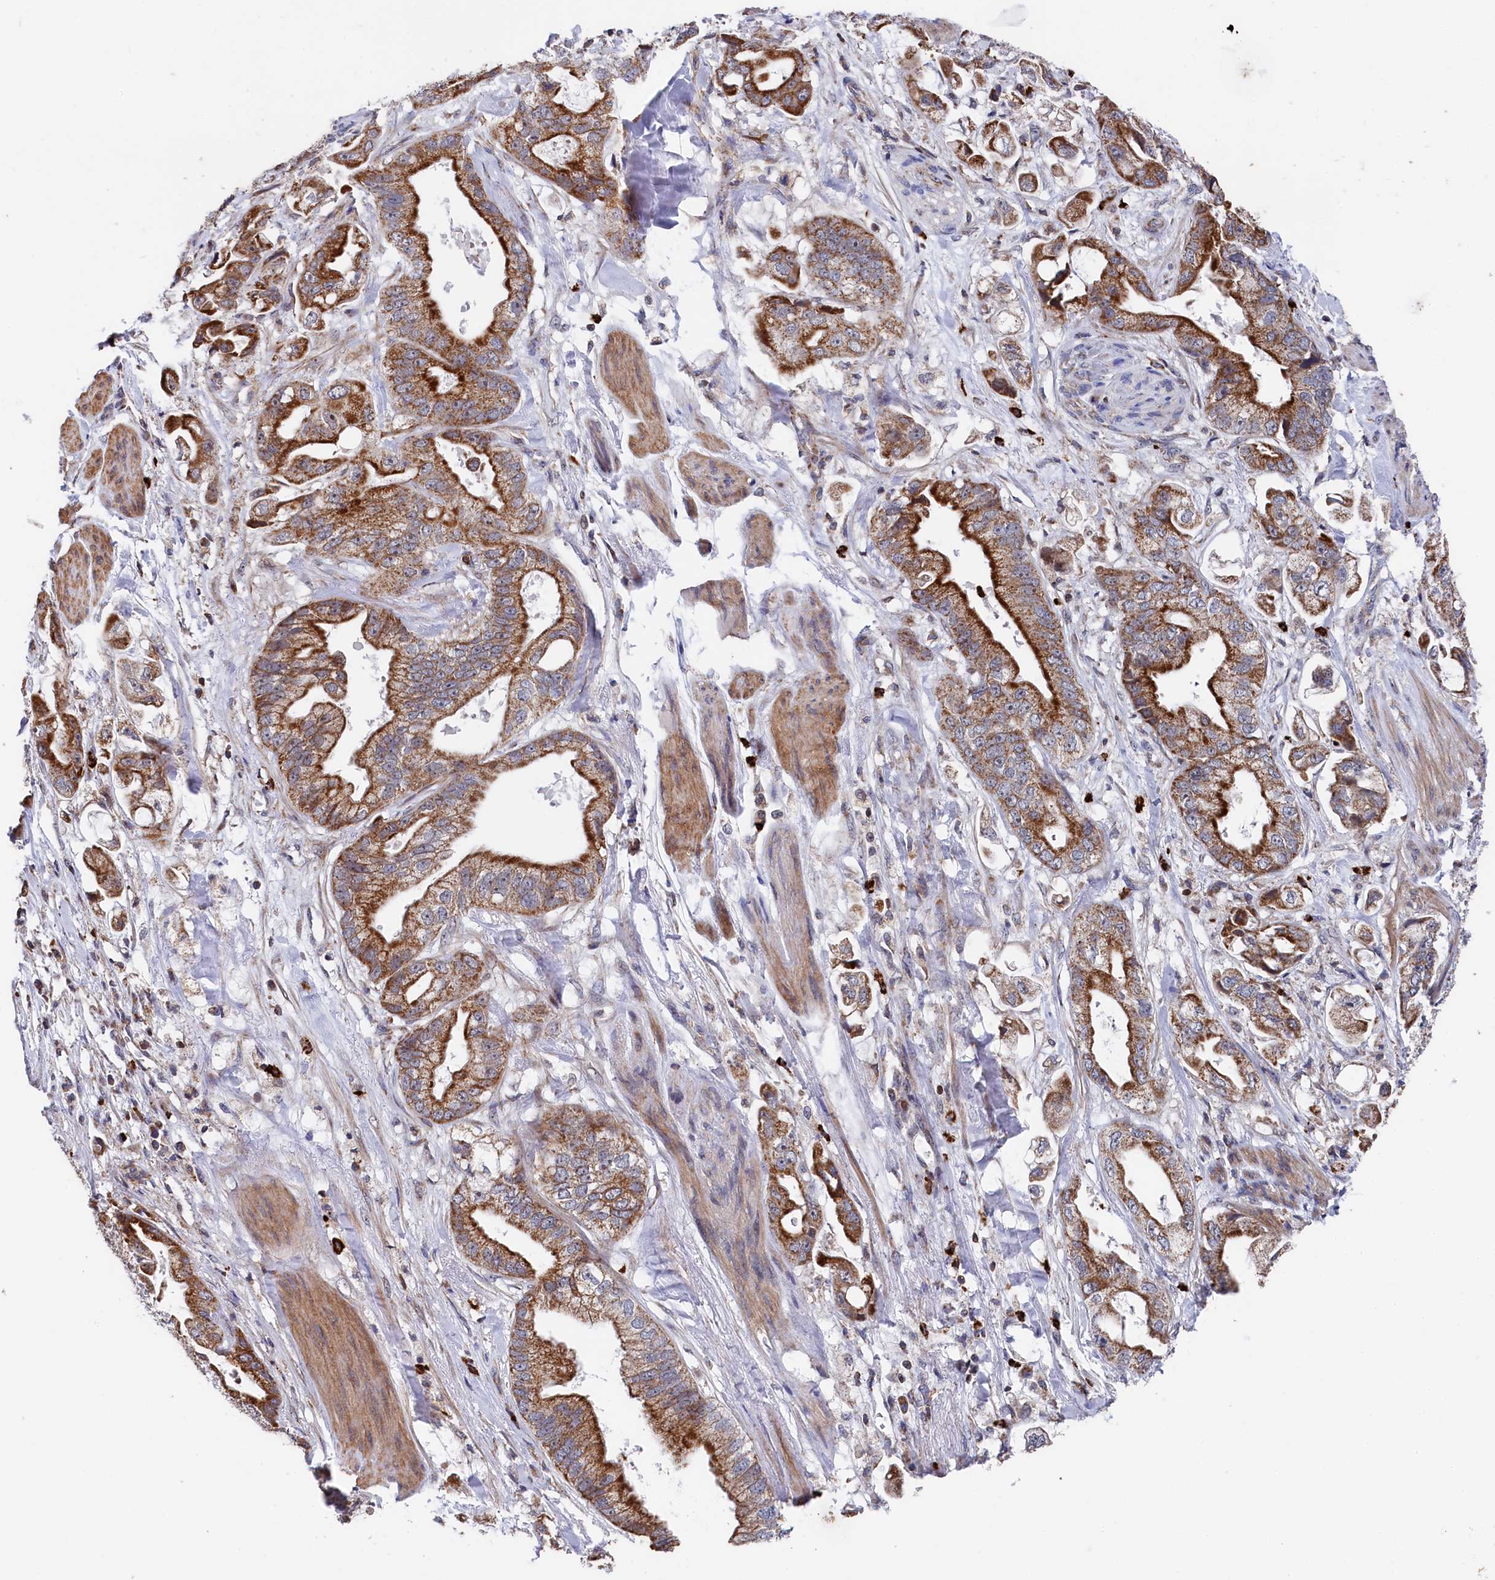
{"staining": {"intensity": "strong", "quantity": ">75%", "location": "cytoplasmic/membranous"}, "tissue": "stomach cancer", "cell_type": "Tumor cells", "image_type": "cancer", "snomed": [{"axis": "morphology", "description": "Adenocarcinoma, NOS"}, {"axis": "topography", "description": "Stomach"}], "caption": "Tumor cells display high levels of strong cytoplasmic/membranous staining in about >75% of cells in stomach adenocarcinoma. (DAB IHC, brown staining for protein, blue staining for nuclei).", "gene": "CHCHD1", "patient": {"sex": "male", "age": 62}}